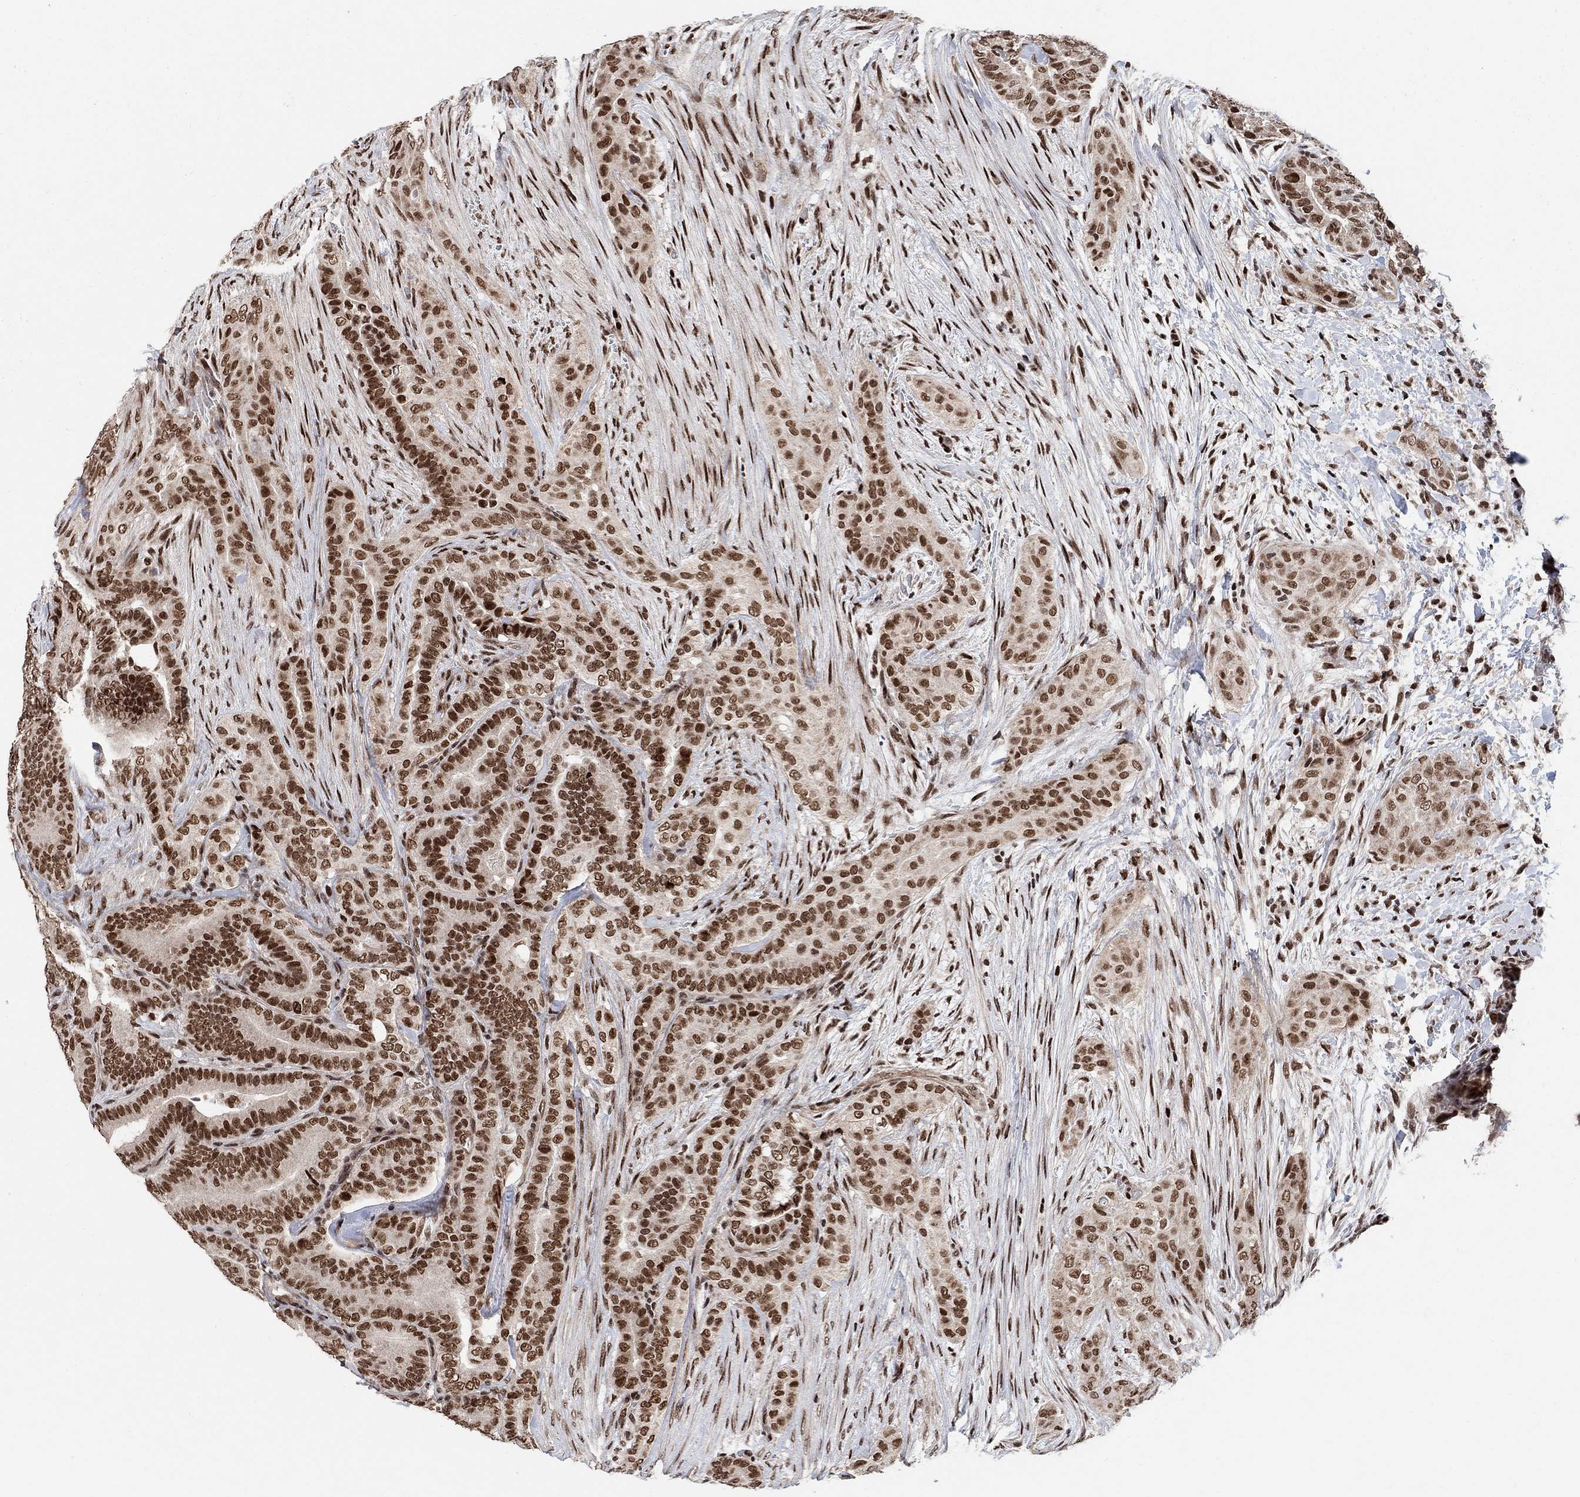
{"staining": {"intensity": "strong", "quantity": "25%-75%", "location": "nuclear"}, "tissue": "thyroid cancer", "cell_type": "Tumor cells", "image_type": "cancer", "snomed": [{"axis": "morphology", "description": "Papillary adenocarcinoma, NOS"}, {"axis": "topography", "description": "Thyroid gland"}], "caption": "IHC of thyroid cancer (papillary adenocarcinoma) displays high levels of strong nuclear staining in about 25%-75% of tumor cells.", "gene": "E4F1", "patient": {"sex": "male", "age": 61}}